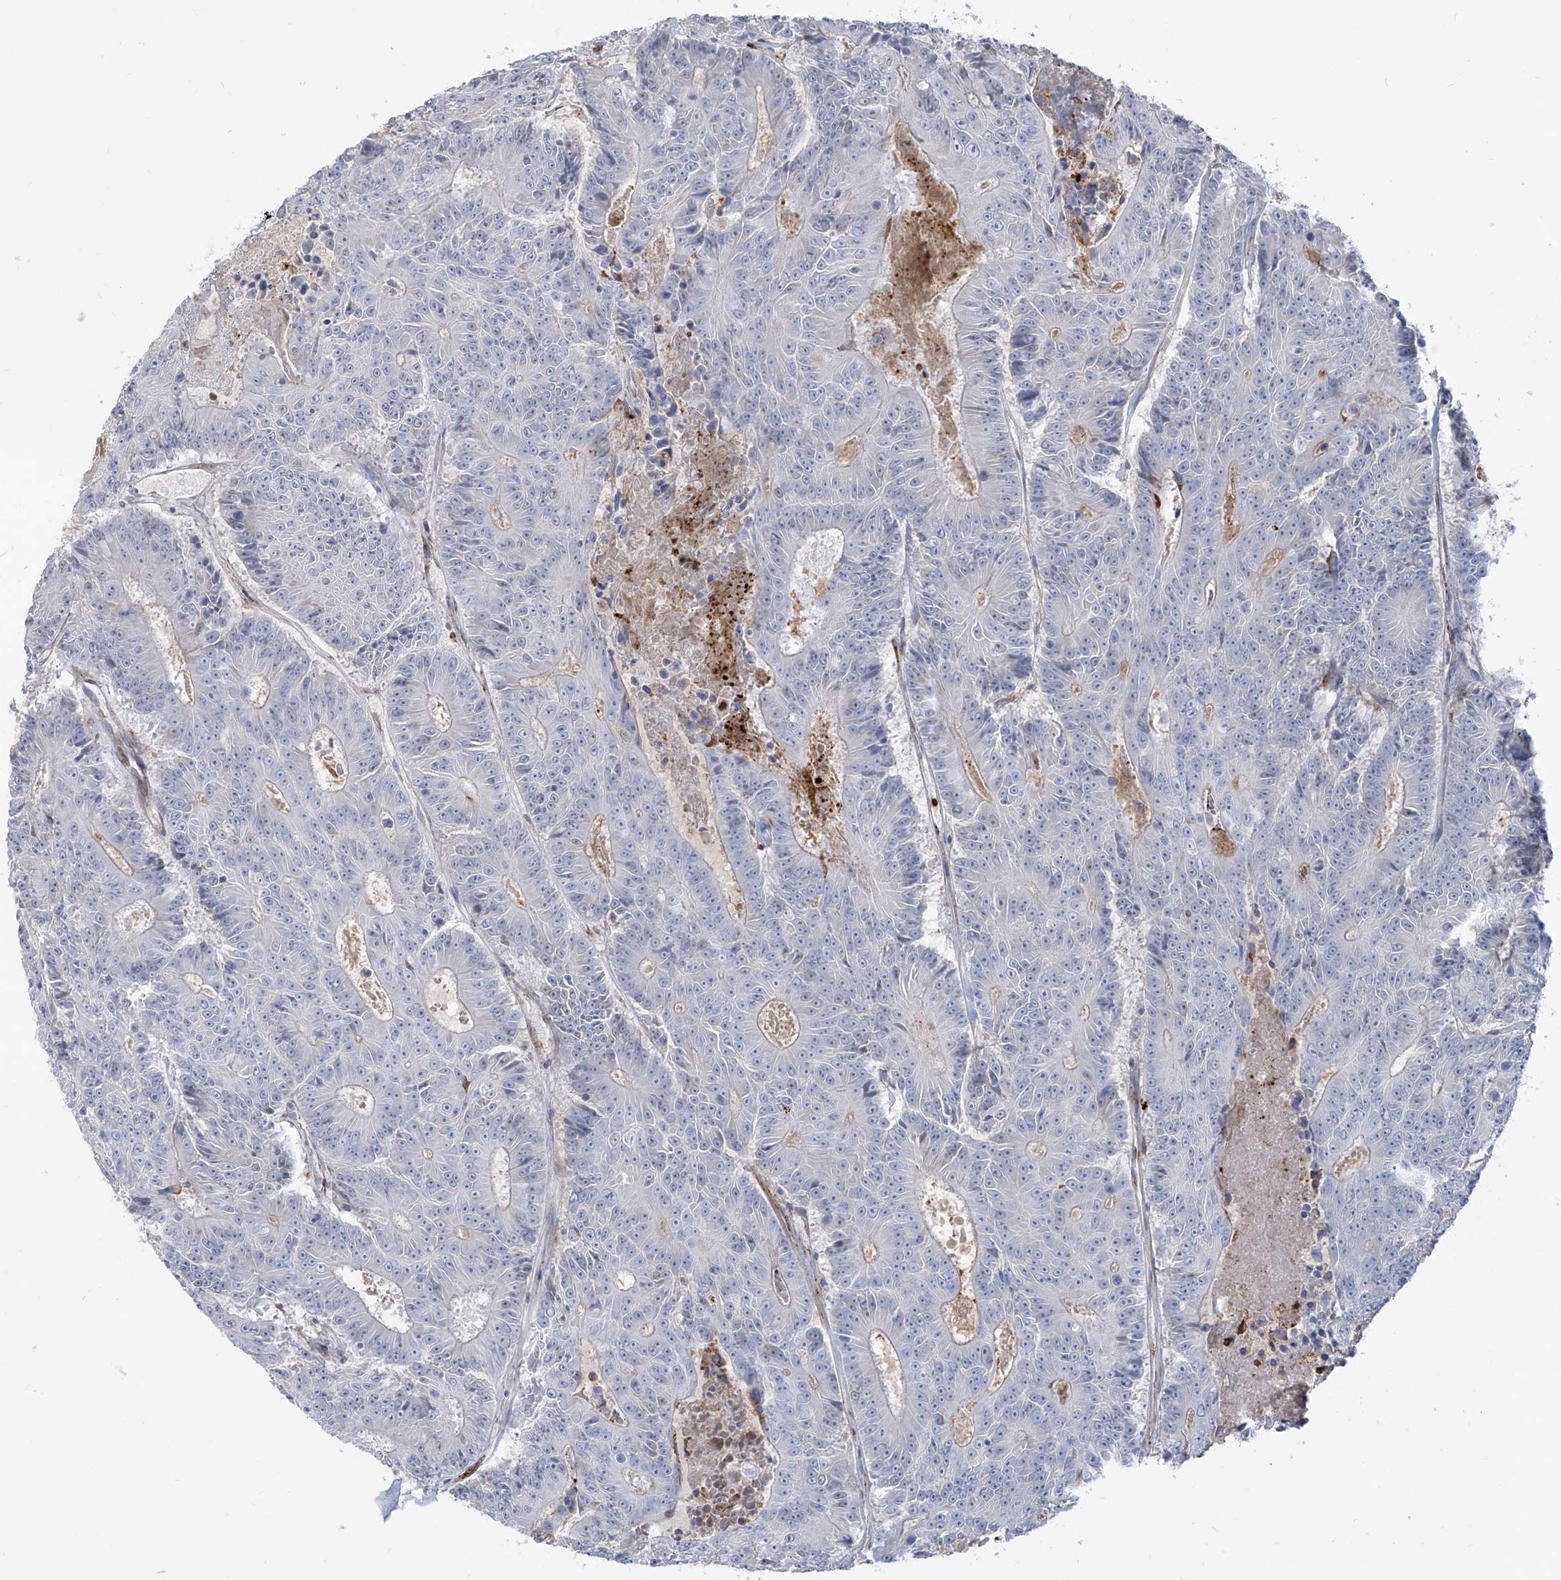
{"staining": {"intensity": "negative", "quantity": "none", "location": "none"}, "tissue": "colorectal cancer", "cell_type": "Tumor cells", "image_type": "cancer", "snomed": [{"axis": "morphology", "description": "Adenocarcinoma, NOS"}, {"axis": "topography", "description": "Colon"}], "caption": "The immunohistochemistry (IHC) micrograph has no significant staining in tumor cells of colorectal cancer (adenocarcinoma) tissue.", "gene": "NOTO", "patient": {"sex": "male", "age": 83}}